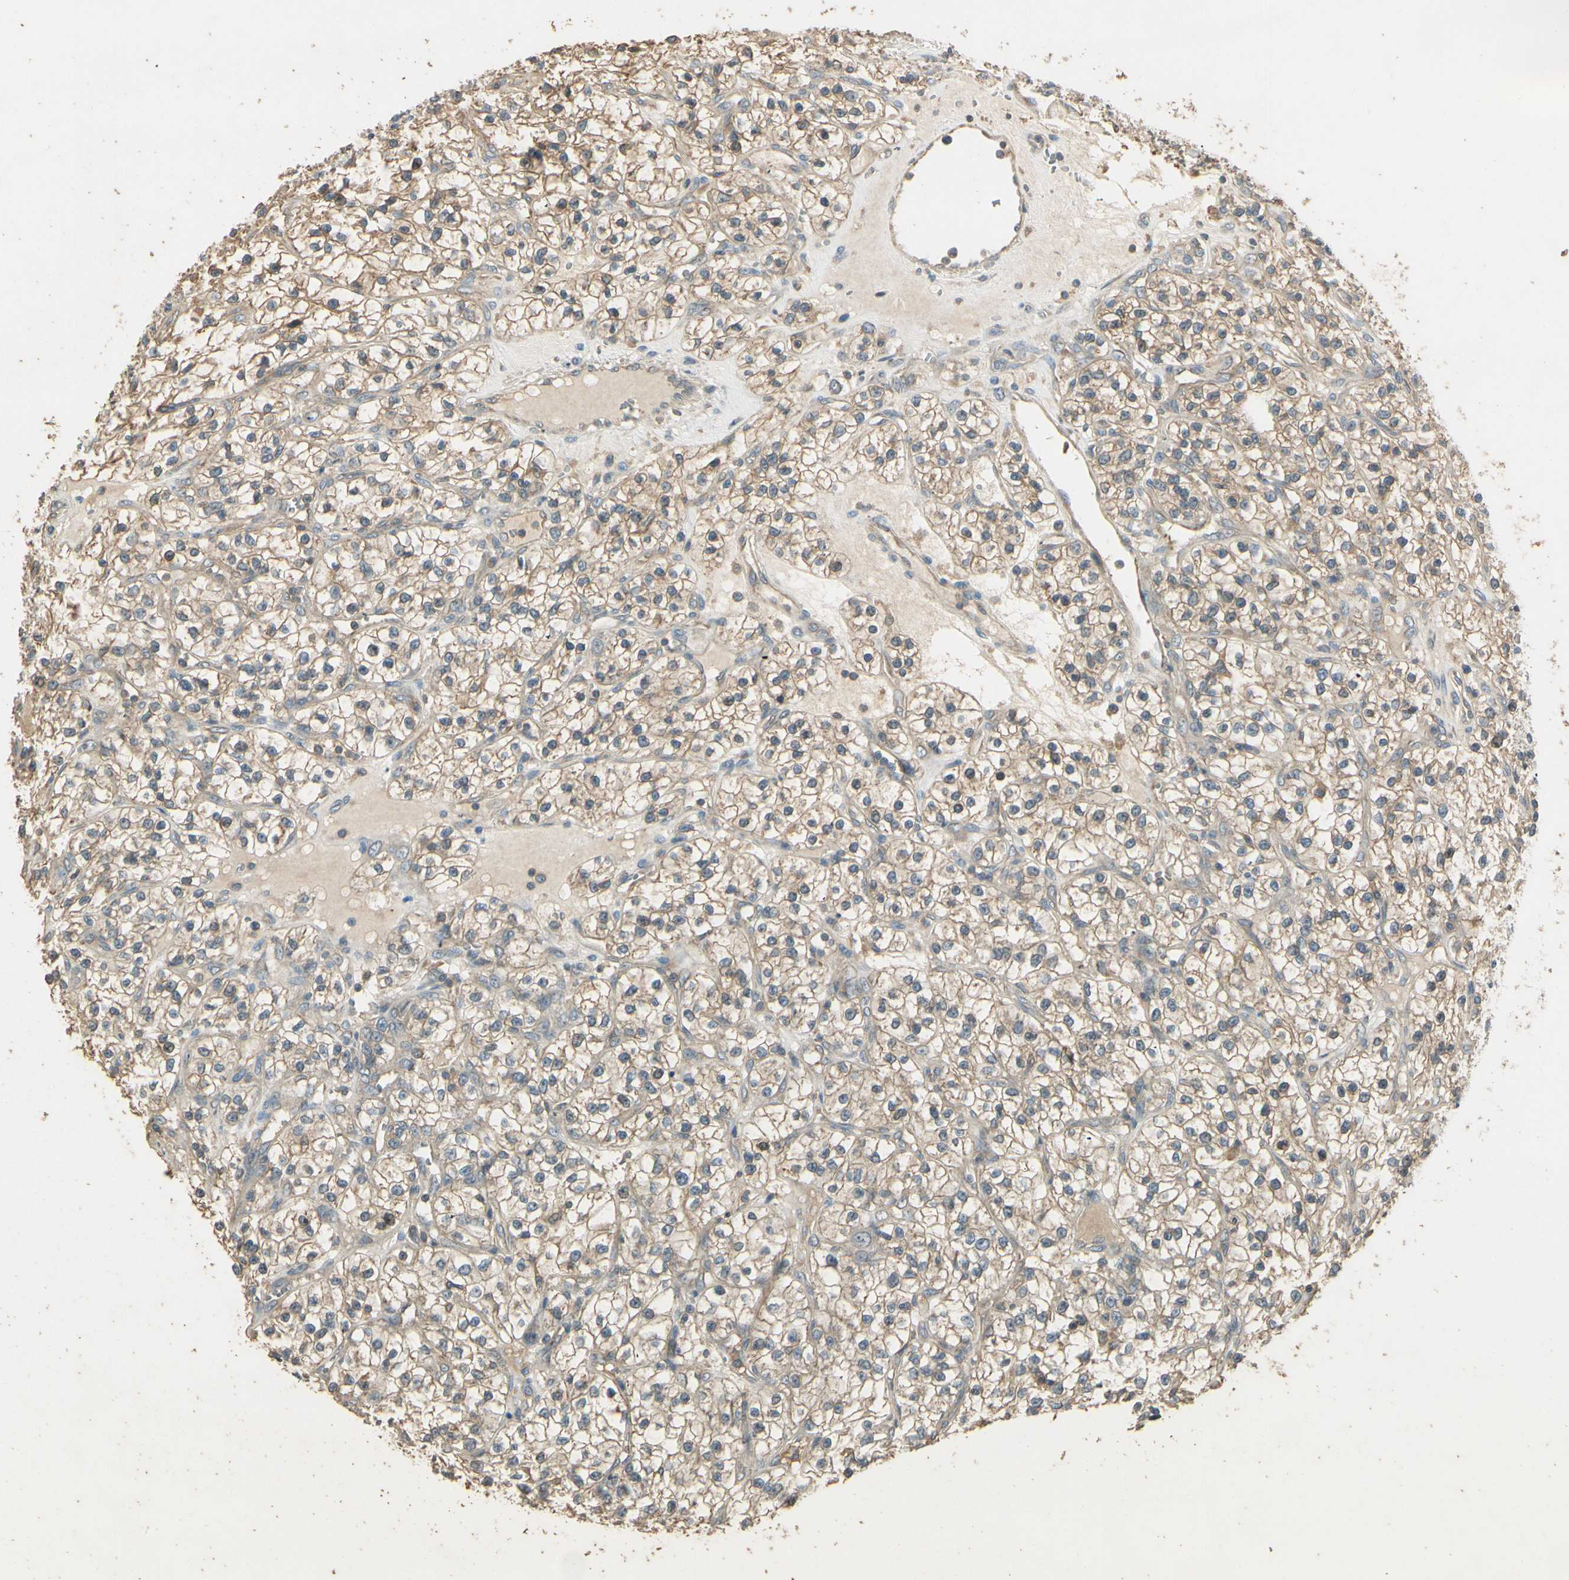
{"staining": {"intensity": "weak", "quantity": ">75%", "location": "cytoplasmic/membranous"}, "tissue": "renal cancer", "cell_type": "Tumor cells", "image_type": "cancer", "snomed": [{"axis": "morphology", "description": "Adenocarcinoma, NOS"}, {"axis": "topography", "description": "Kidney"}], "caption": "IHC staining of renal adenocarcinoma, which reveals low levels of weak cytoplasmic/membranous staining in approximately >75% of tumor cells indicating weak cytoplasmic/membranous protein staining. The staining was performed using DAB (brown) for protein detection and nuclei were counterstained in hematoxylin (blue).", "gene": "PLXNA1", "patient": {"sex": "female", "age": 57}}